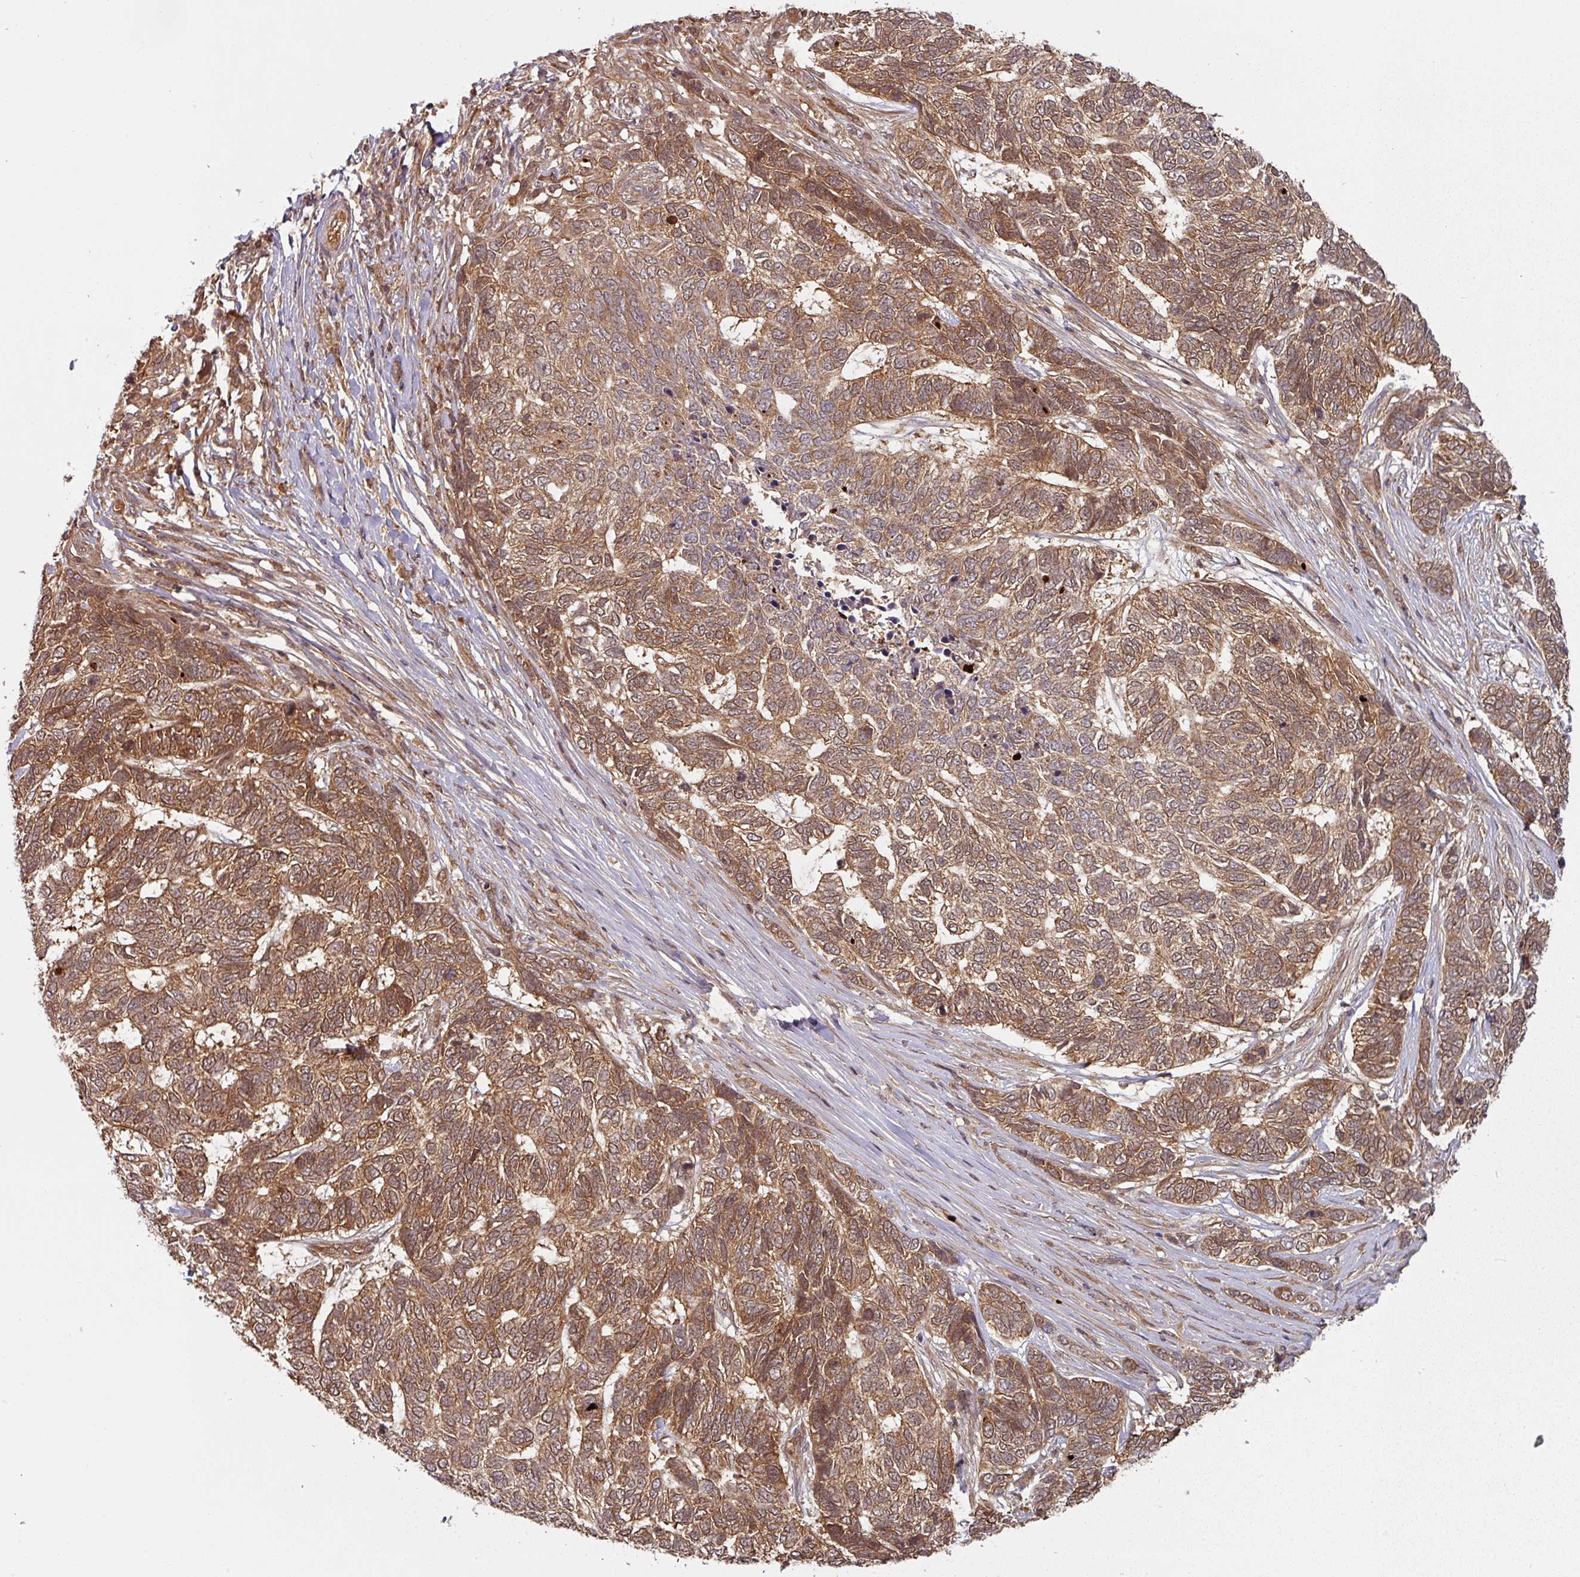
{"staining": {"intensity": "moderate", "quantity": ">75%", "location": "cytoplasmic/membranous"}, "tissue": "skin cancer", "cell_type": "Tumor cells", "image_type": "cancer", "snomed": [{"axis": "morphology", "description": "Basal cell carcinoma"}, {"axis": "topography", "description": "Skin"}], "caption": "This photomicrograph displays IHC staining of human basal cell carcinoma (skin), with medium moderate cytoplasmic/membranous expression in approximately >75% of tumor cells.", "gene": "EIF4EBP2", "patient": {"sex": "female", "age": 65}}